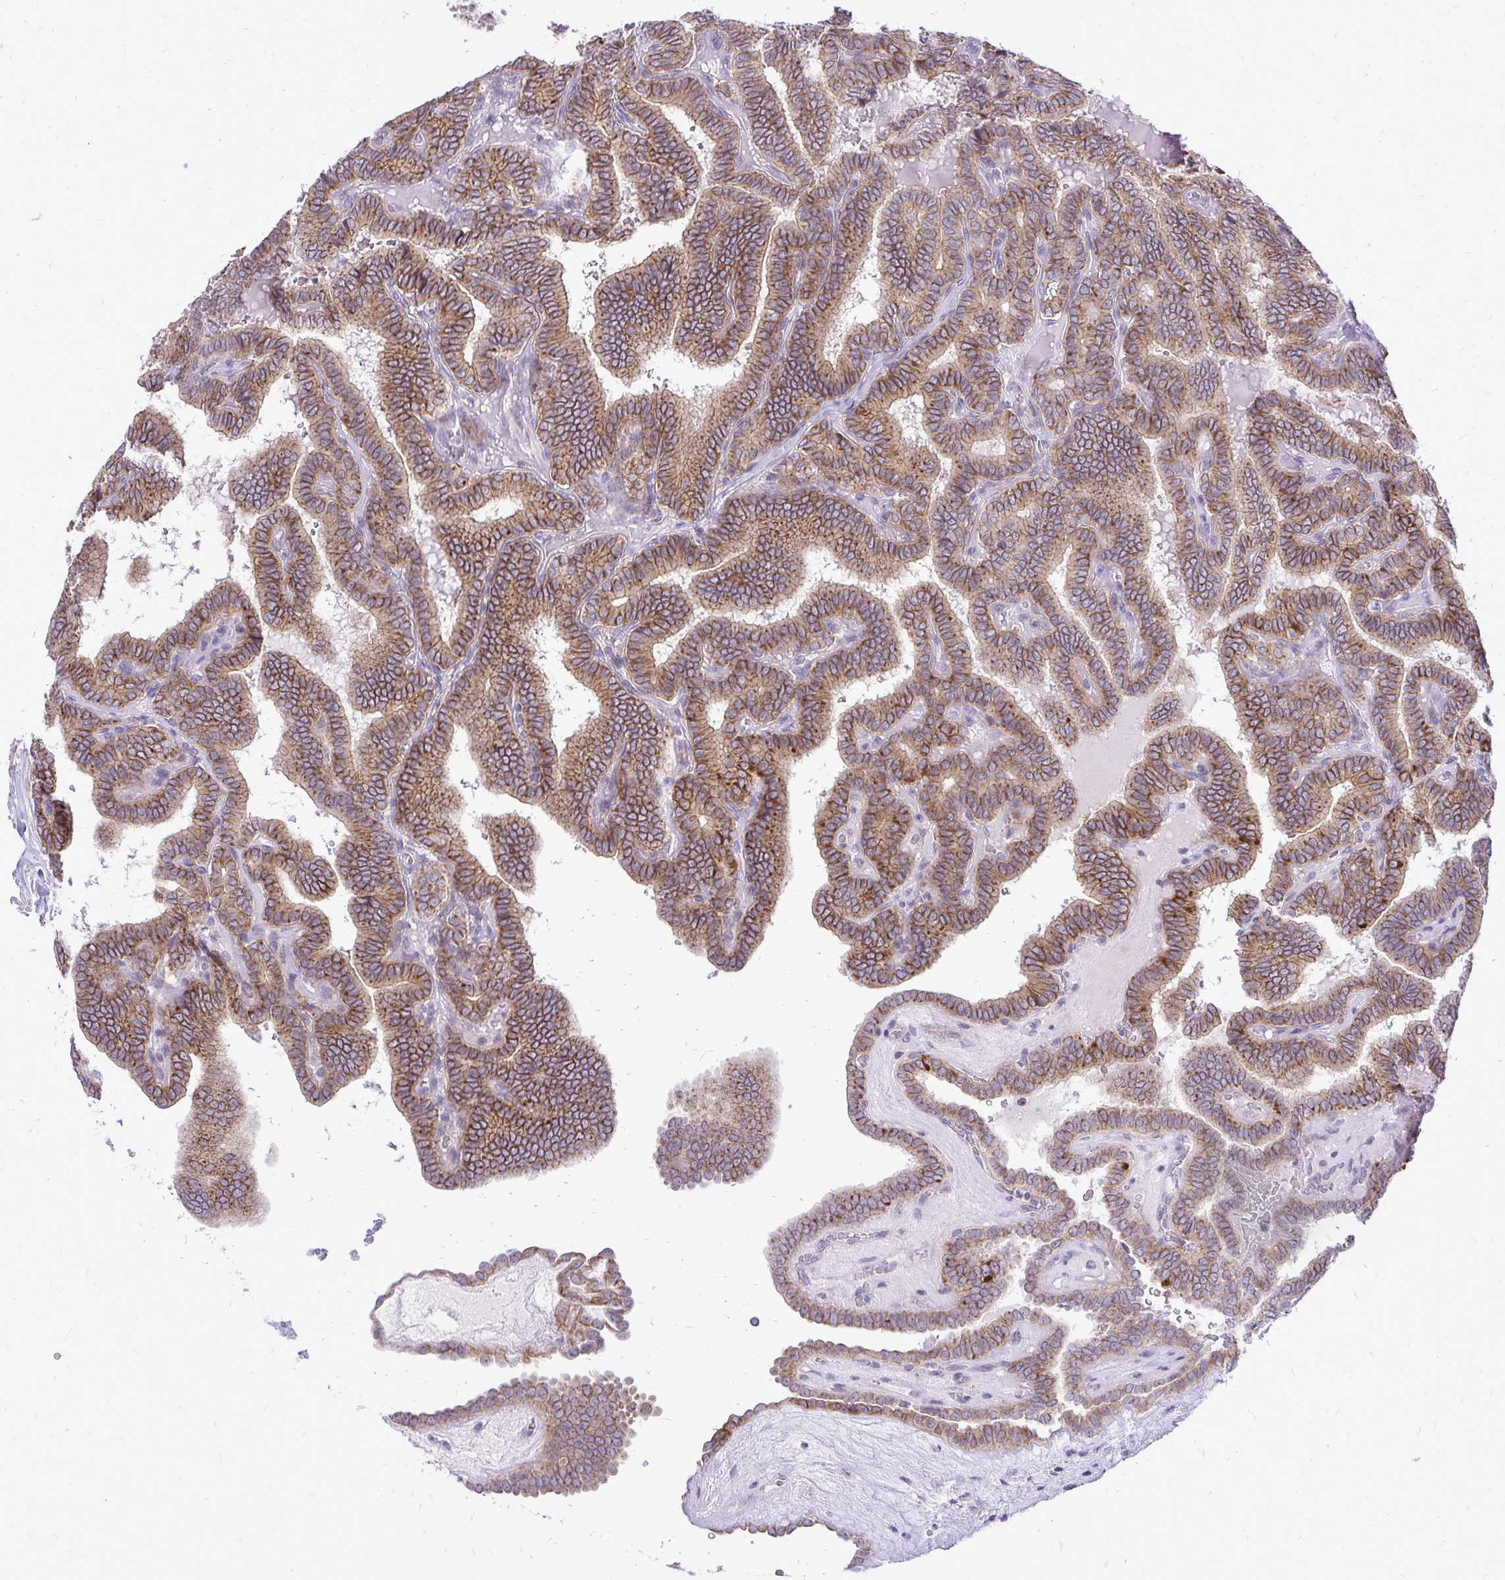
{"staining": {"intensity": "strong", "quantity": ">75%", "location": "cytoplasmic/membranous"}, "tissue": "thyroid cancer", "cell_type": "Tumor cells", "image_type": "cancer", "snomed": [{"axis": "morphology", "description": "Papillary adenocarcinoma, NOS"}, {"axis": "topography", "description": "Thyroid gland"}], "caption": "The micrograph shows a brown stain indicating the presence of a protein in the cytoplasmic/membranous of tumor cells in papillary adenocarcinoma (thyroid).", "gene": "SPTBN2", "patient": {"sex": "female", "age": 21}}